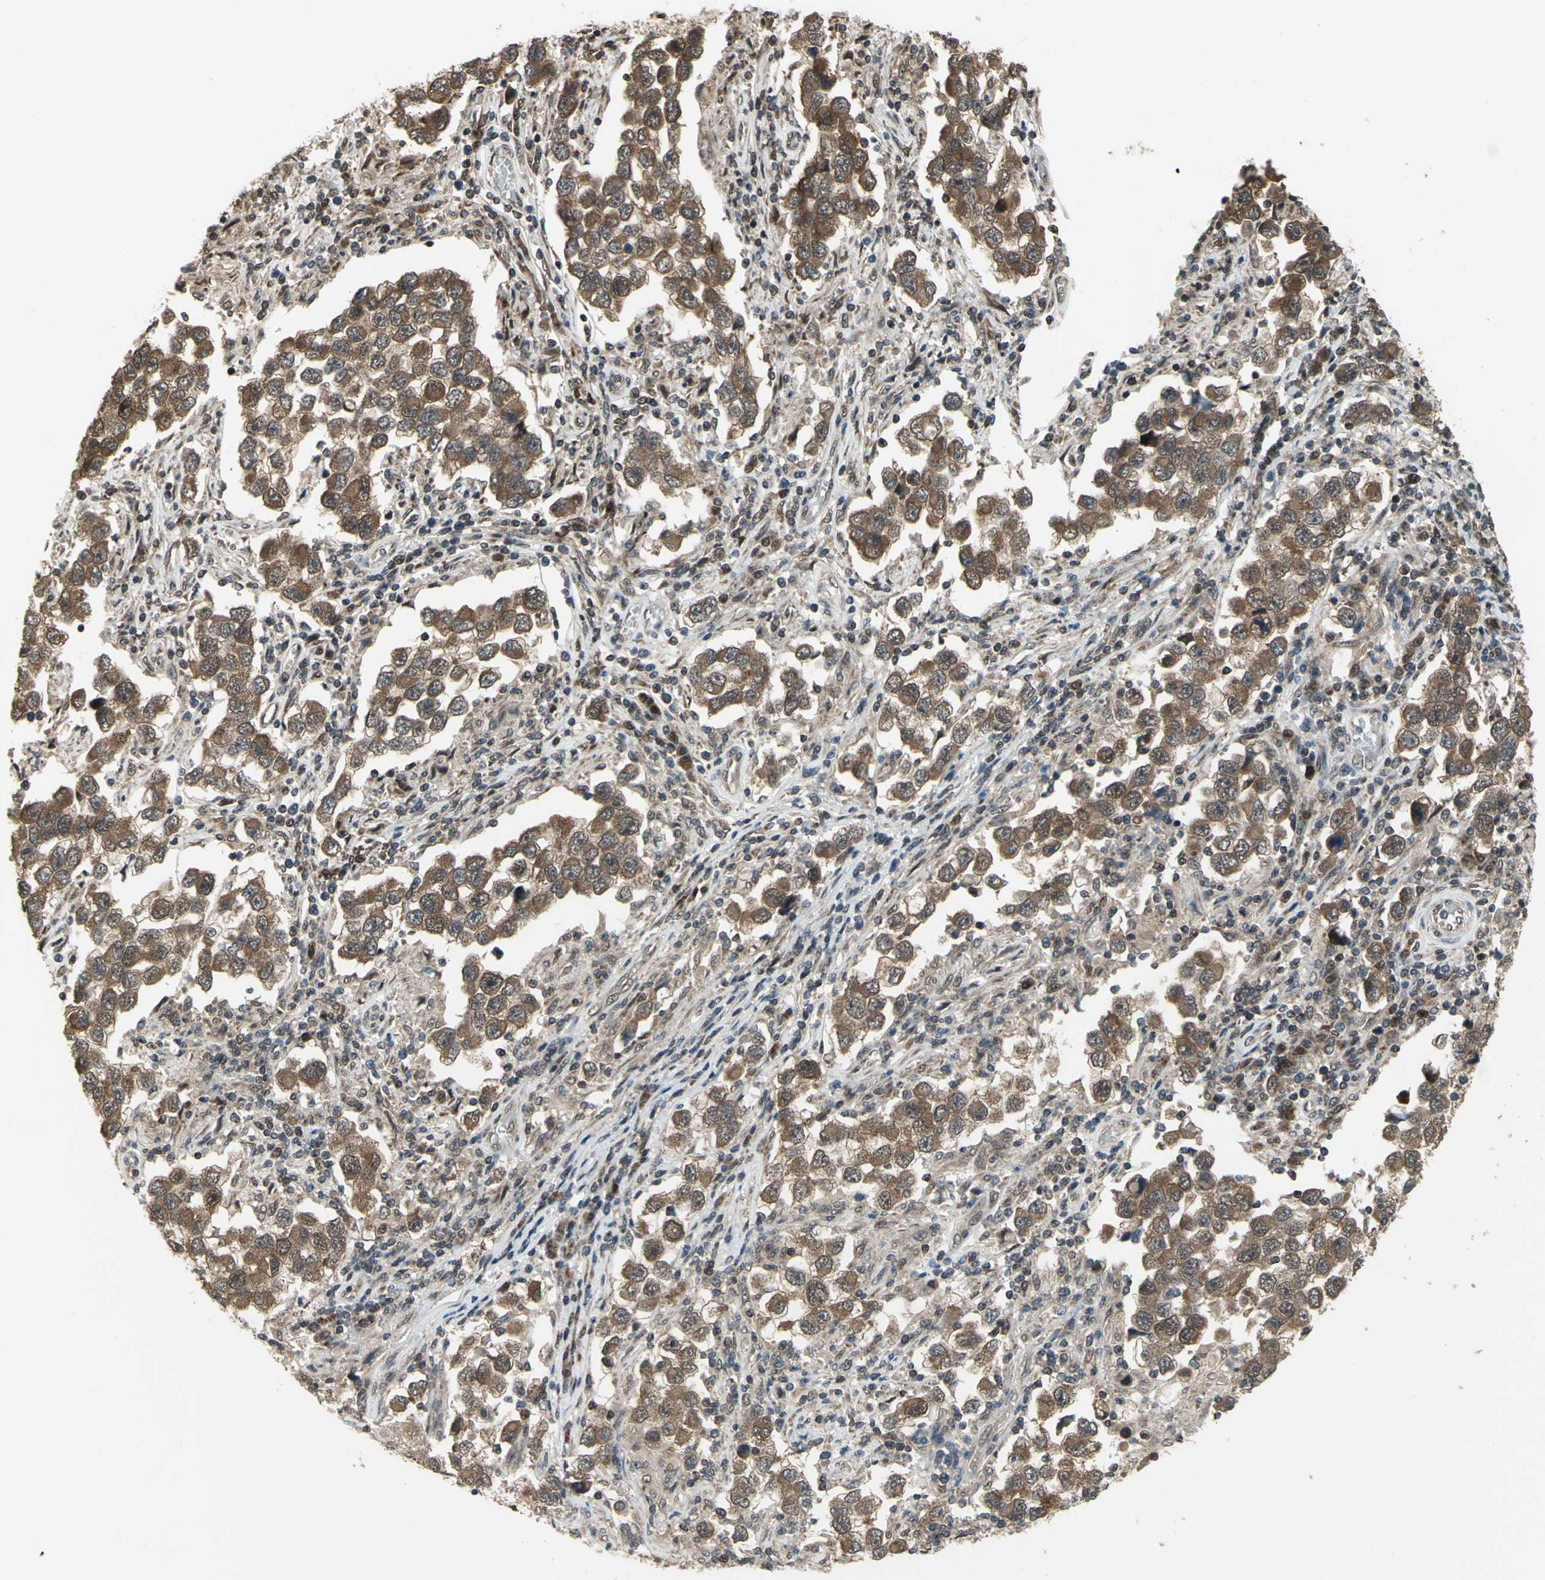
{"staining": {"intensity": "moderate", "quantity": ">75%", "location": "cytoplasmic/membranous,nuclear"}, "tissue": "testis cancer", "cell_type": "Tumor cells", "image_type": "cancer", "snomed": [{"axis": "morphology", "description": "Carcinoma, Embryonal, NOS"}, {"axis": "topography", "description": "Testis"}], "caption": "DAB immunohistochemical staining of human testis cancer displays moderate cytoplasmic/membranous and nuclear protein positivity in approximately >75% of tumor cells. The protein of interest is stained brown, and the nuclei are stained in blue (DAB (3,3'-diaminobenzidine) IHC with brightfield microscopy, high magnification).", "gene": "COPS5", "patient": {"sex": "male", "age": 21}}